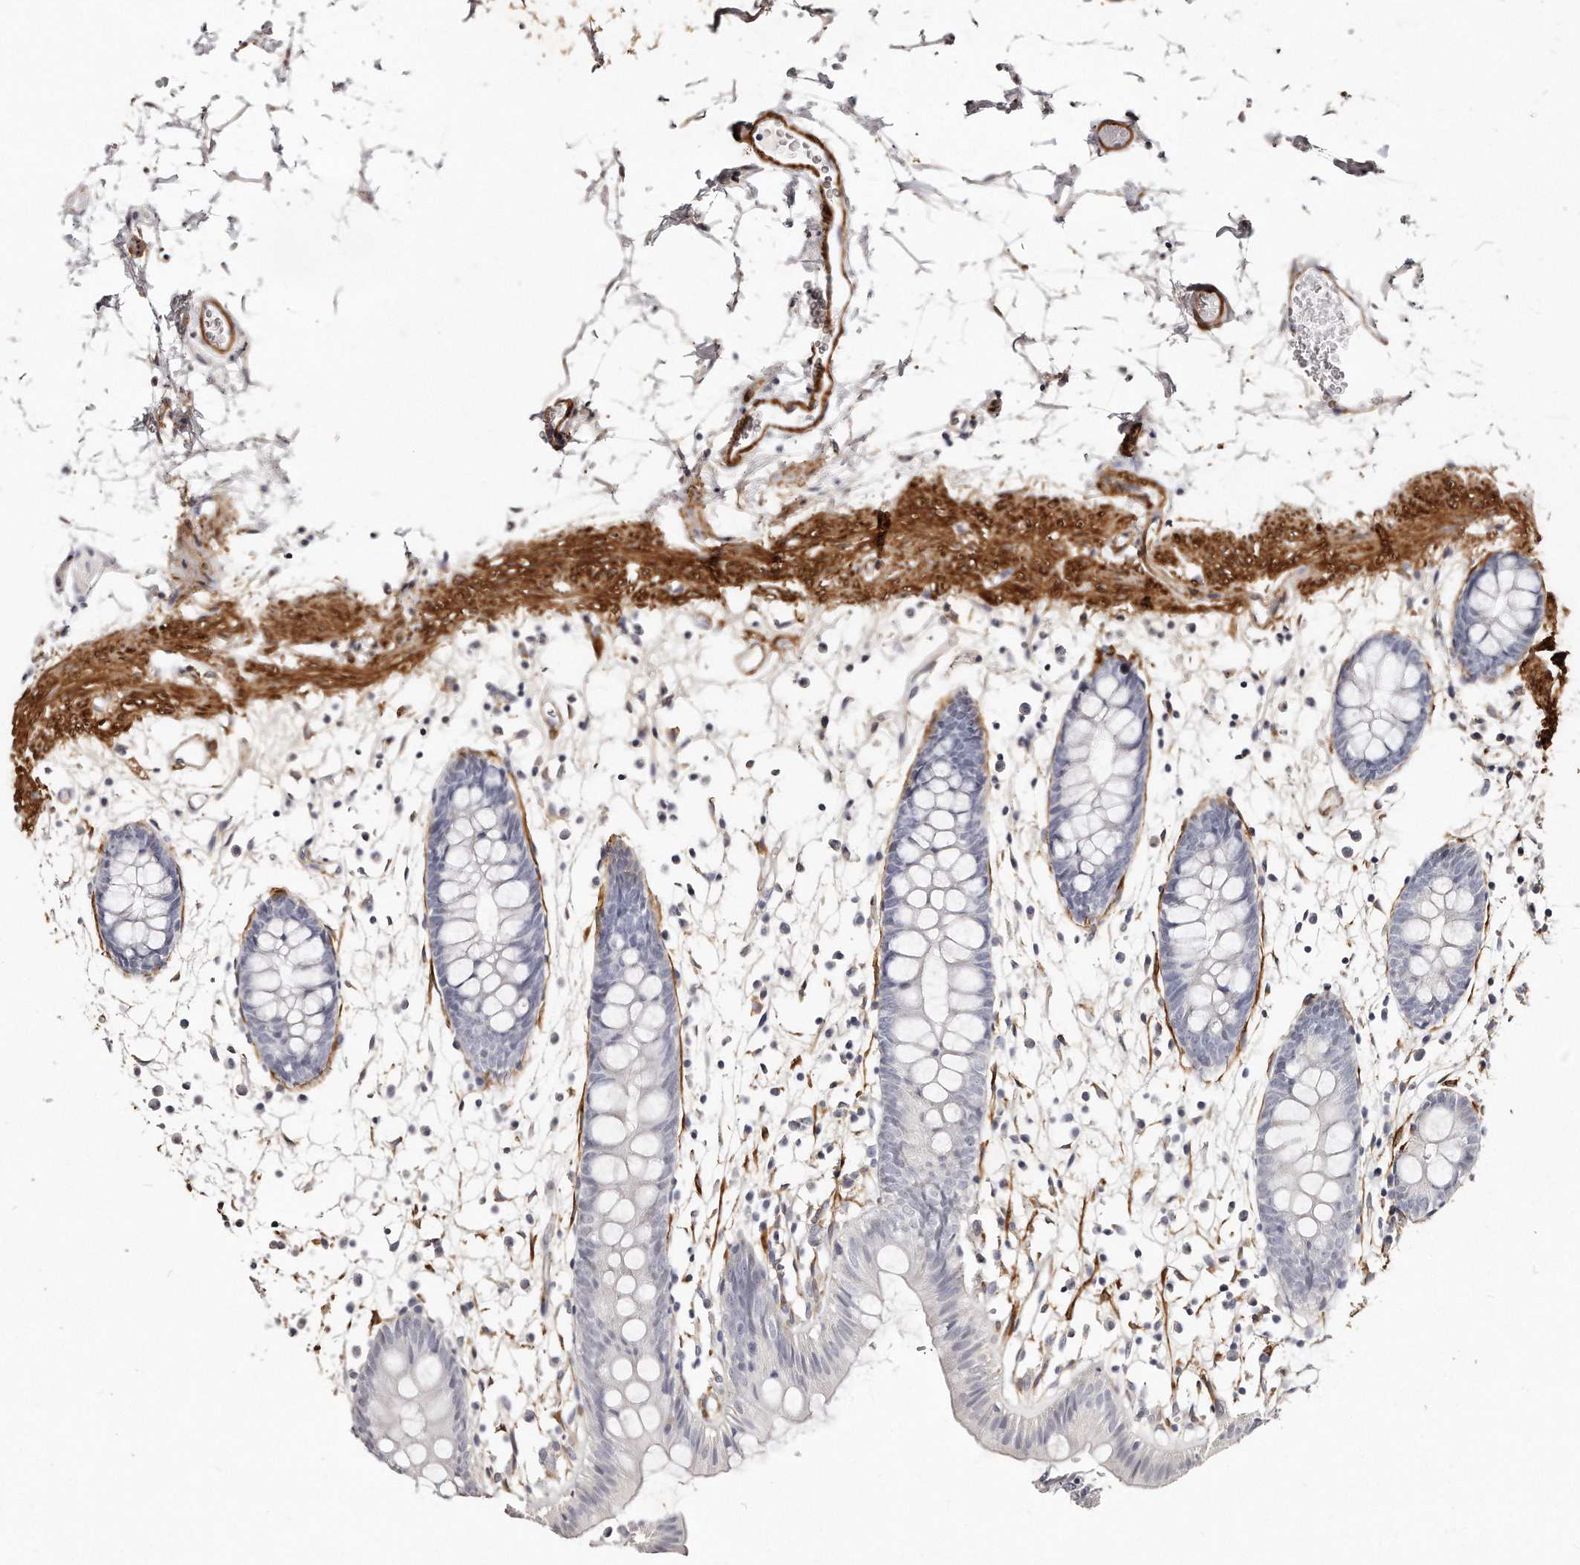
{"staining": {"intensity": "strong", "quantity": ">75%", "location": "cytoplasmic/membranous"}, "tissue": "colon", "cell_type": "Endothelial cells", "image_type": "normal", "snomed": [{"axis": "morphology", "description": "Normal tissue, NOS"}, {"axis": "topography", "description": "Colon"}], "caption": "This micrograph shows immunohistochemistry (IHC) staining of unremarkable colon, with high strong cytoplasmic/membranous expression in about >75% of endothelial cells.", "gene": "LMOD1", "patient": {"sex": "male", "age": 56}}